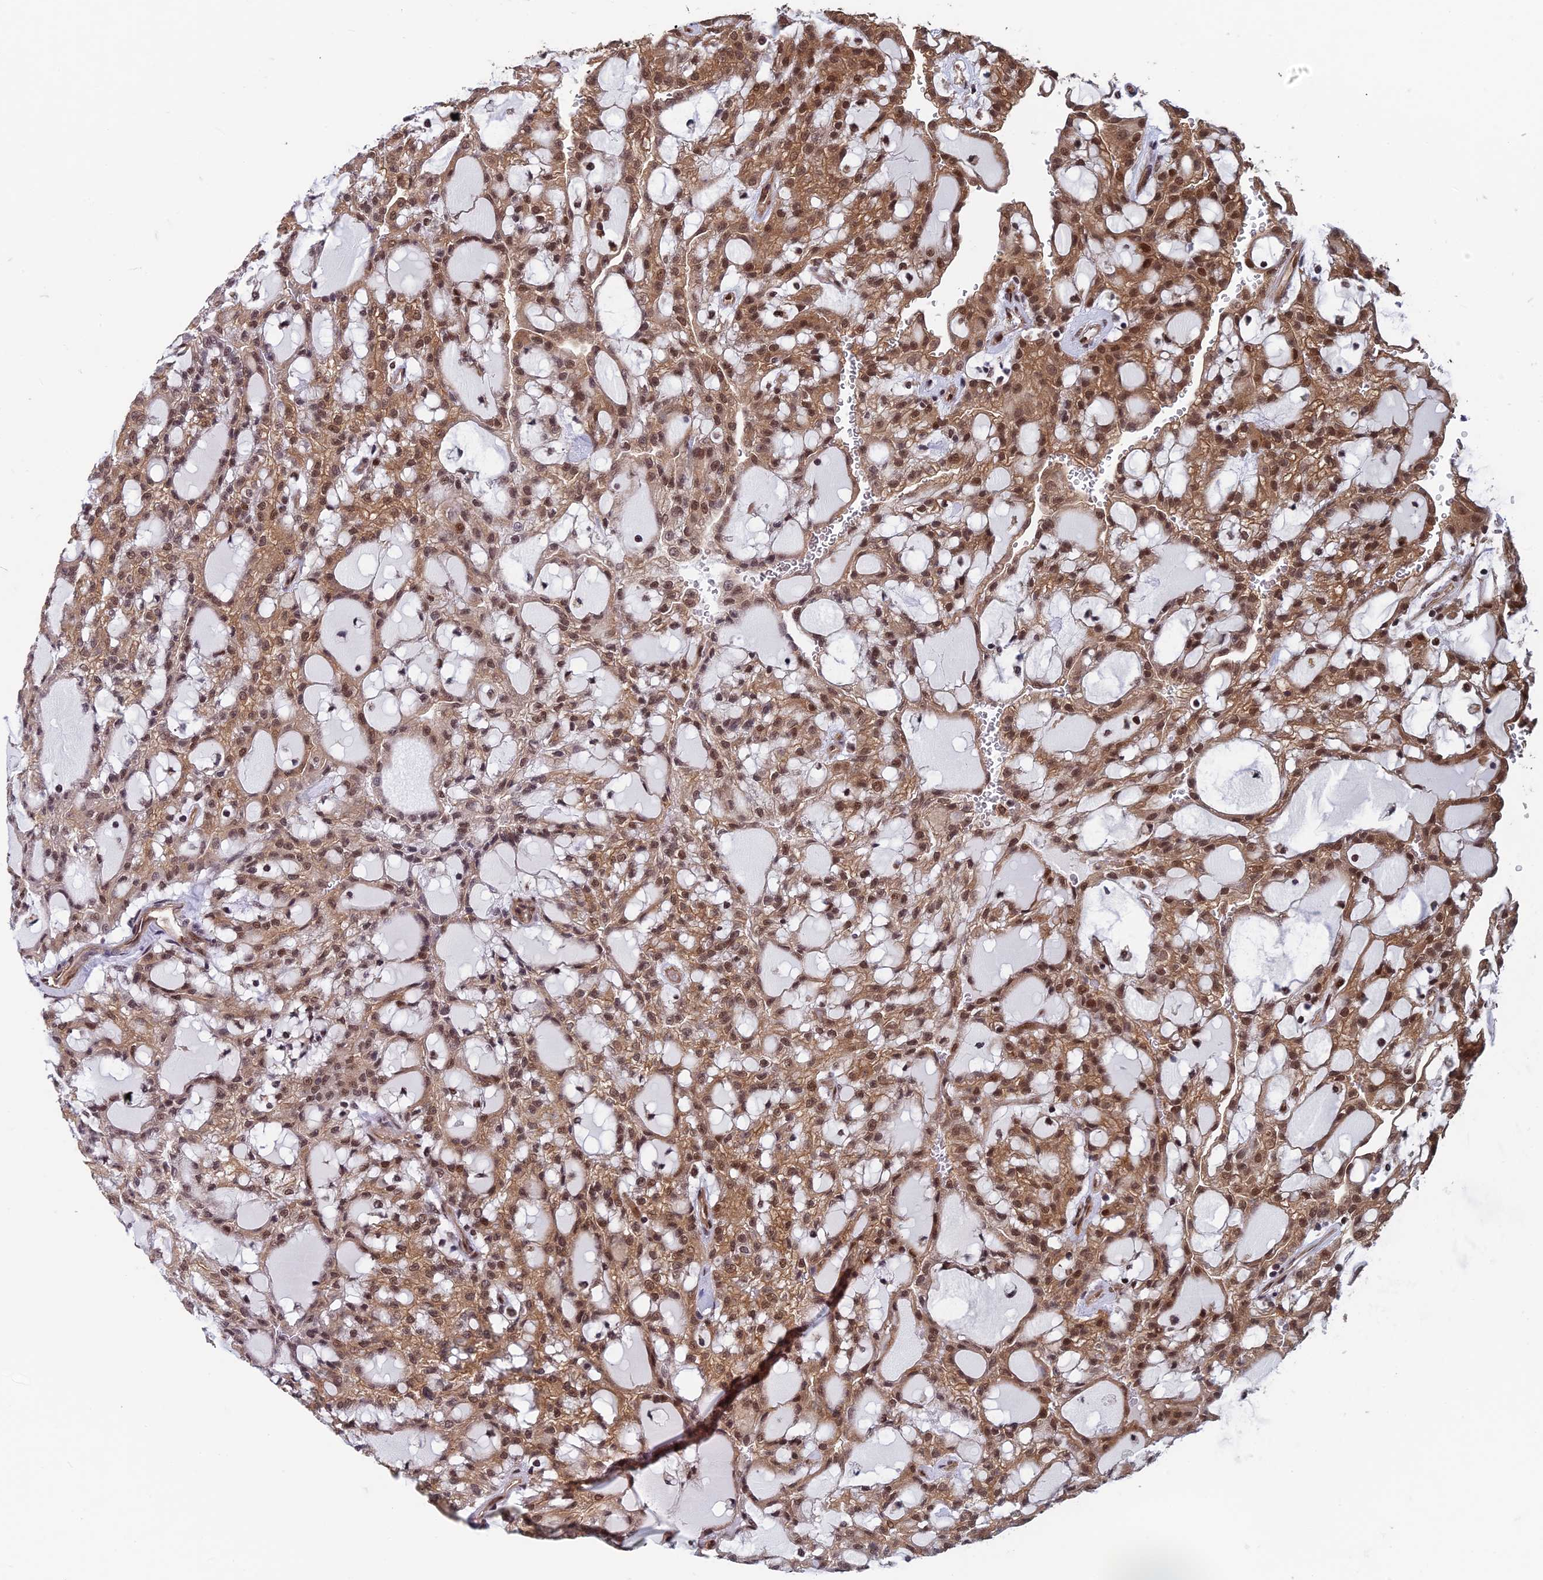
{"staining": {"intensity": "moderate", "quantity": ">75%", "location": "cytoplasmic/membranous,nuclear"}, "tissue": "renal cancer", "cell_type": "Tumor cells", "image_type": "cancer", "snomed": [{"axis": "morphology", "description": "Adenocarcinoma, NOS"}, {"axis": "topography", "description": "Kidney"}], "caption": "Brown immunohistochemical staining in renal cancer (adenocarcinoma) demonstrates moderate cytoplasmic/membranous and nuclear staining in approximately >75% of tumor cells. (IHC, brightfield microscopy, high magnification).", "gene": "FAM53C", "patient": {"sex": "male", "age": 63}}